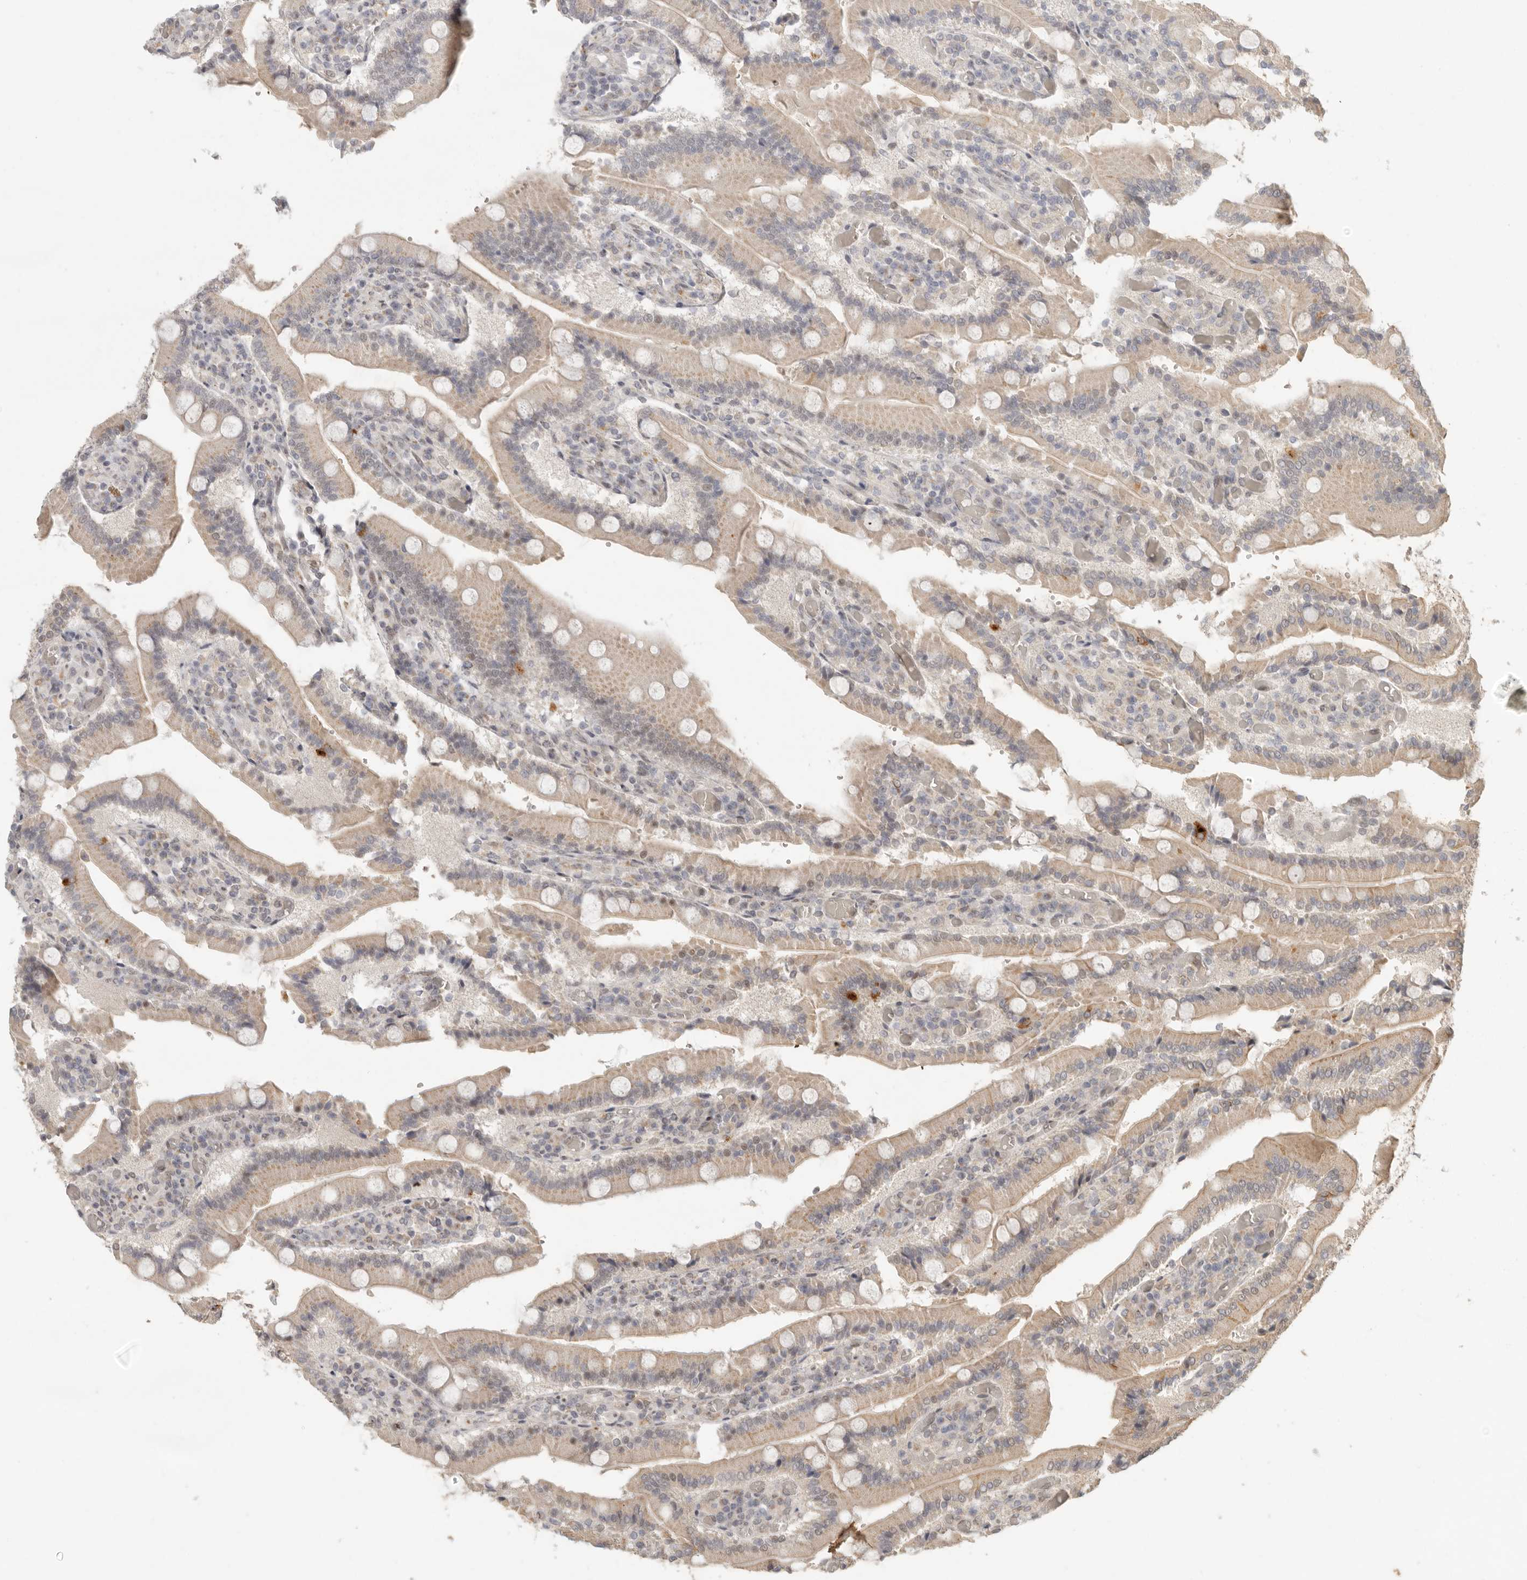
{"staining": {"intensity": "moderate", "quantity": ">75%", "location": "cytoplasmic/membranous,nuclear"}, "tissue": "duodenum", "cell_type": "Glandular cells", "image_type": "normal", "snomed": [{"axis": "morphology", "description": "Normal tissue, NOS"}, {"axis": "topography", "description": "Duodenum"}], "caption": "Duodenum stained with DAB immunohistochemistry (IHC) exhibits medium levels of moderate cytoplasmic/membranous,nuclear expression in about >75% of glandular cells.", "gene": "LRRC75A", "patient": {"sex": "female", "age": 62}}